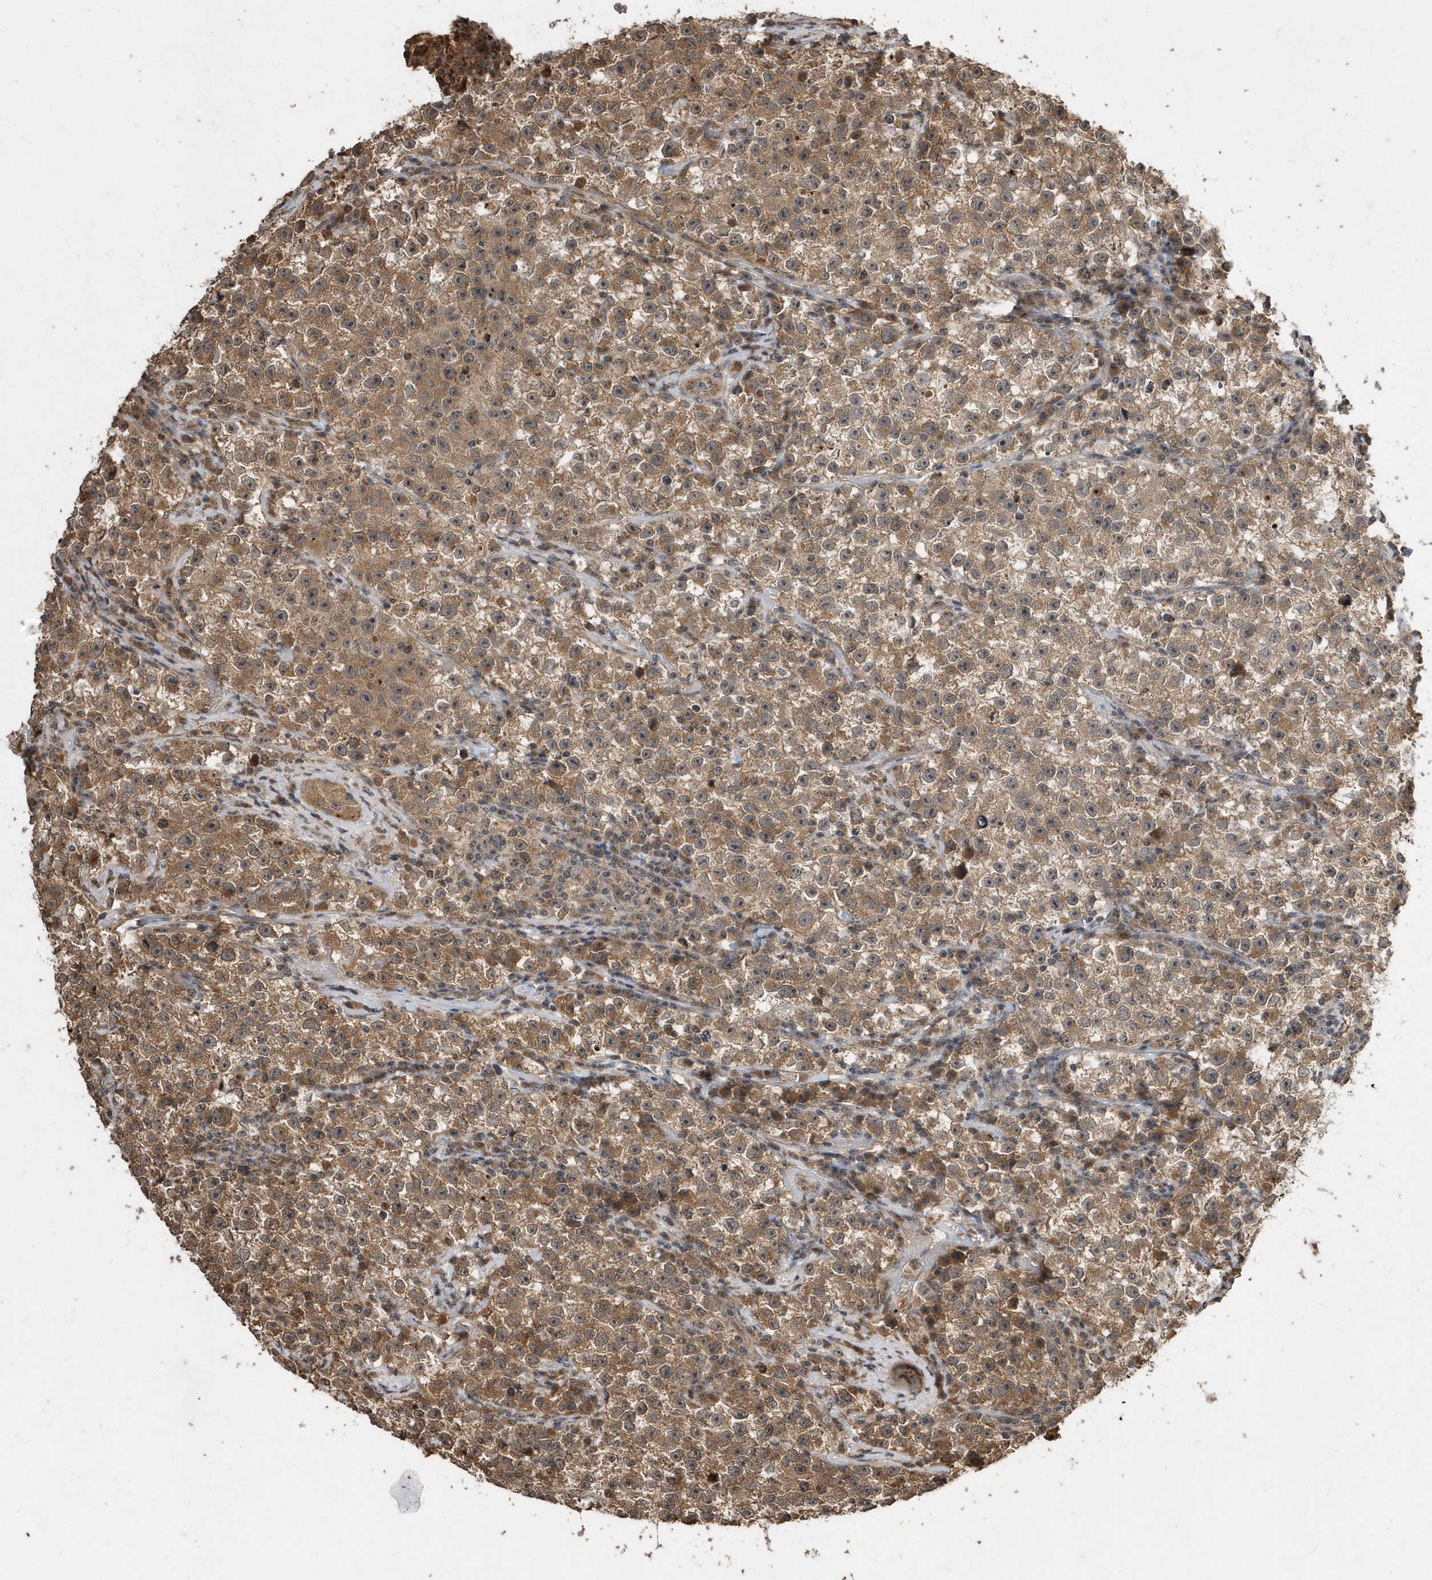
{"staining": {"intensity": "moderate", "quantity": ">75%", "location": "cytoplasmic/membranous"}, "tissue": "testis cancer", "cell_type": "Tumor cells", "image_type": "cancer", "snomed": [{"axis": "morphology", "description": "Seminoma, NOS"}, {"axis": "topography", "description": "Testis"}], "caption": "Moderate cytoplasmic/membranous staining for a protein is appreciated in about >75% of tumor cells of testis cancer (seminoma) using immunohistochemistry.", "gene": "WASHC5", "patient": {"sex": "male", "age": 22}}